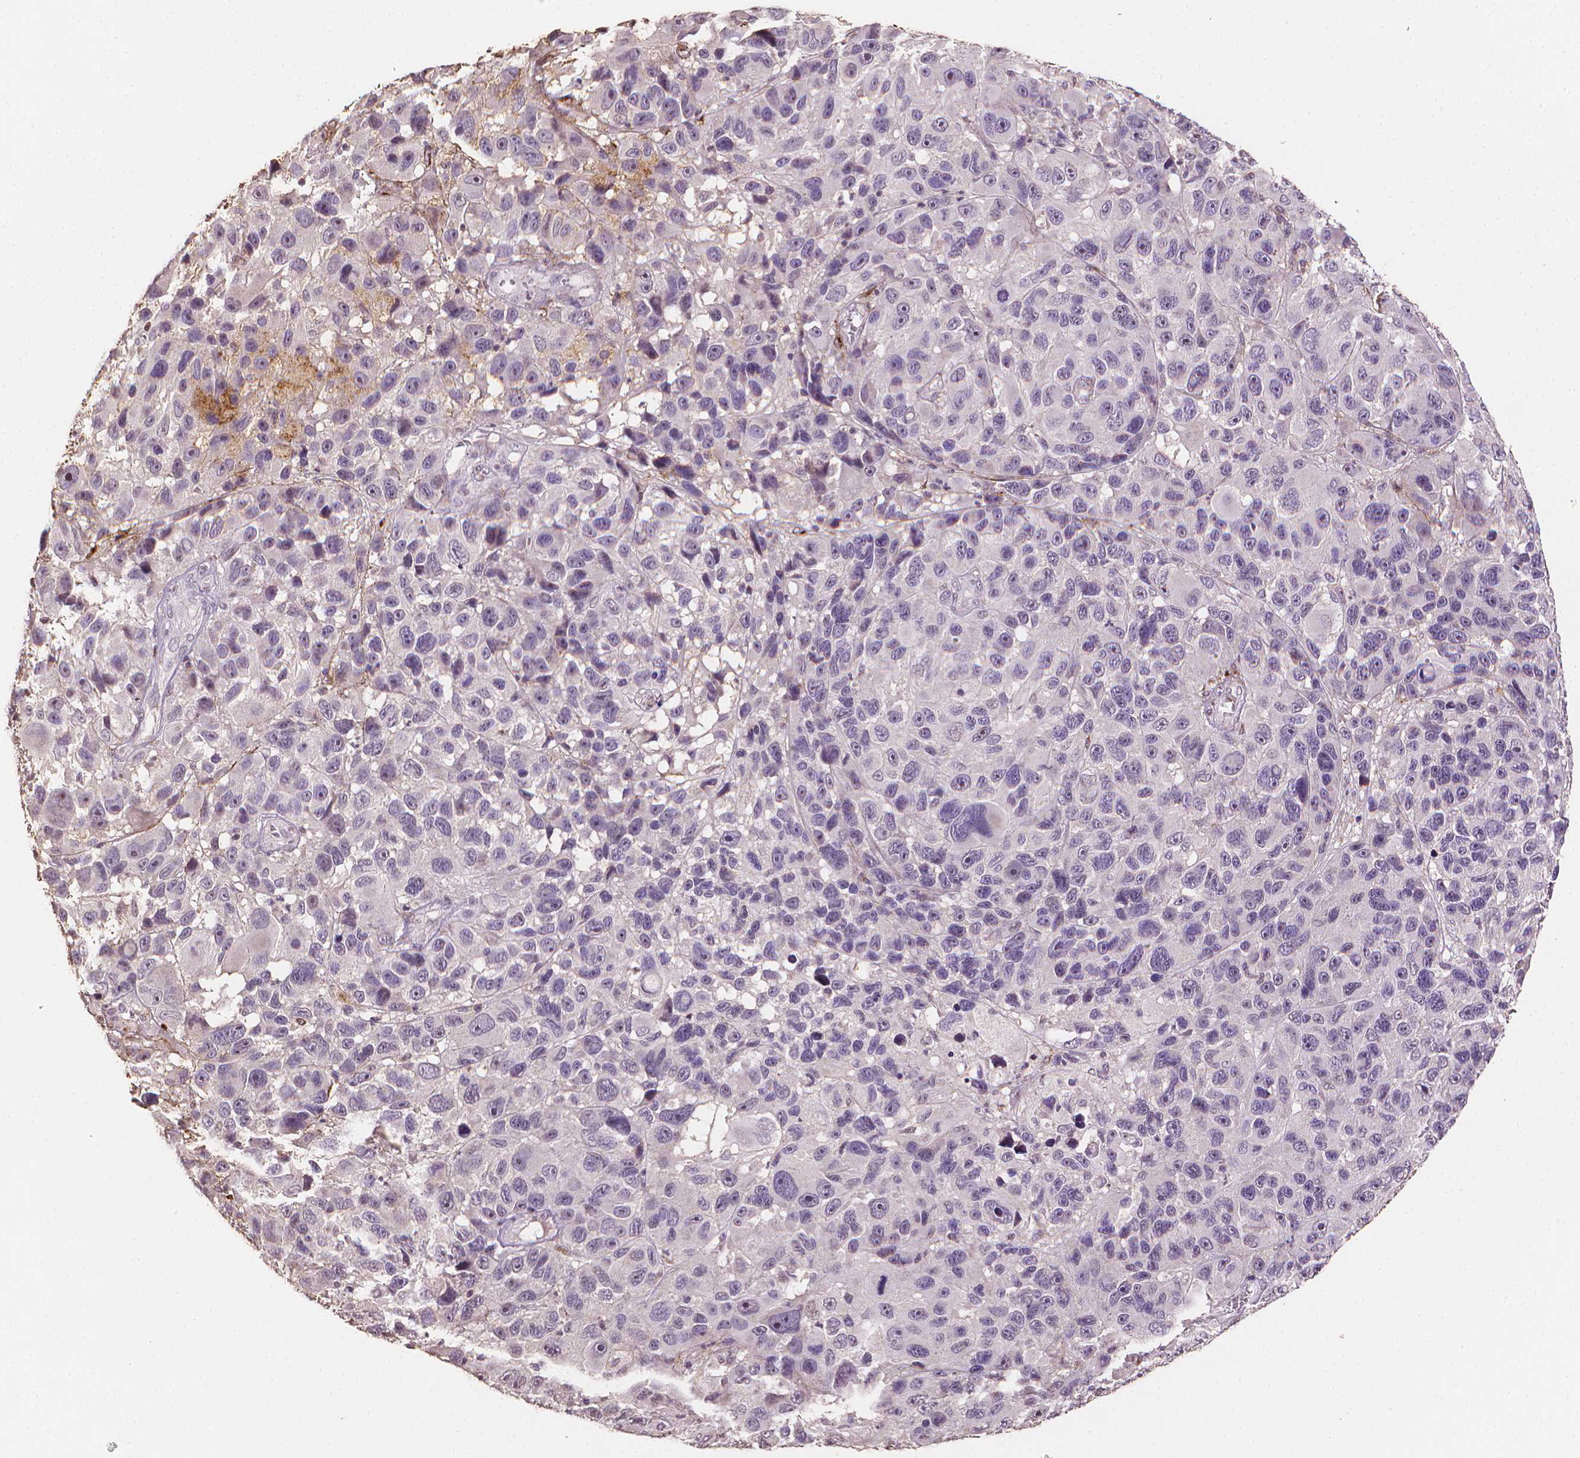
{"staining": {"intensity": "negative", "quantity": "none", "location": "none"}, "tissue": "melanoma", "cell_type": "Tumor cells", "image_type": "cancer", "snomed": [{"axis": "morphology", "description": "Malignant melanoma, NOS"}, {"axis": "topography", "description": "Skin"}], "caption": "There is no significant positivity in tumor cells of melanoma.", "gene": "DCN", "patient": {"sex": "male", "age": 53}}